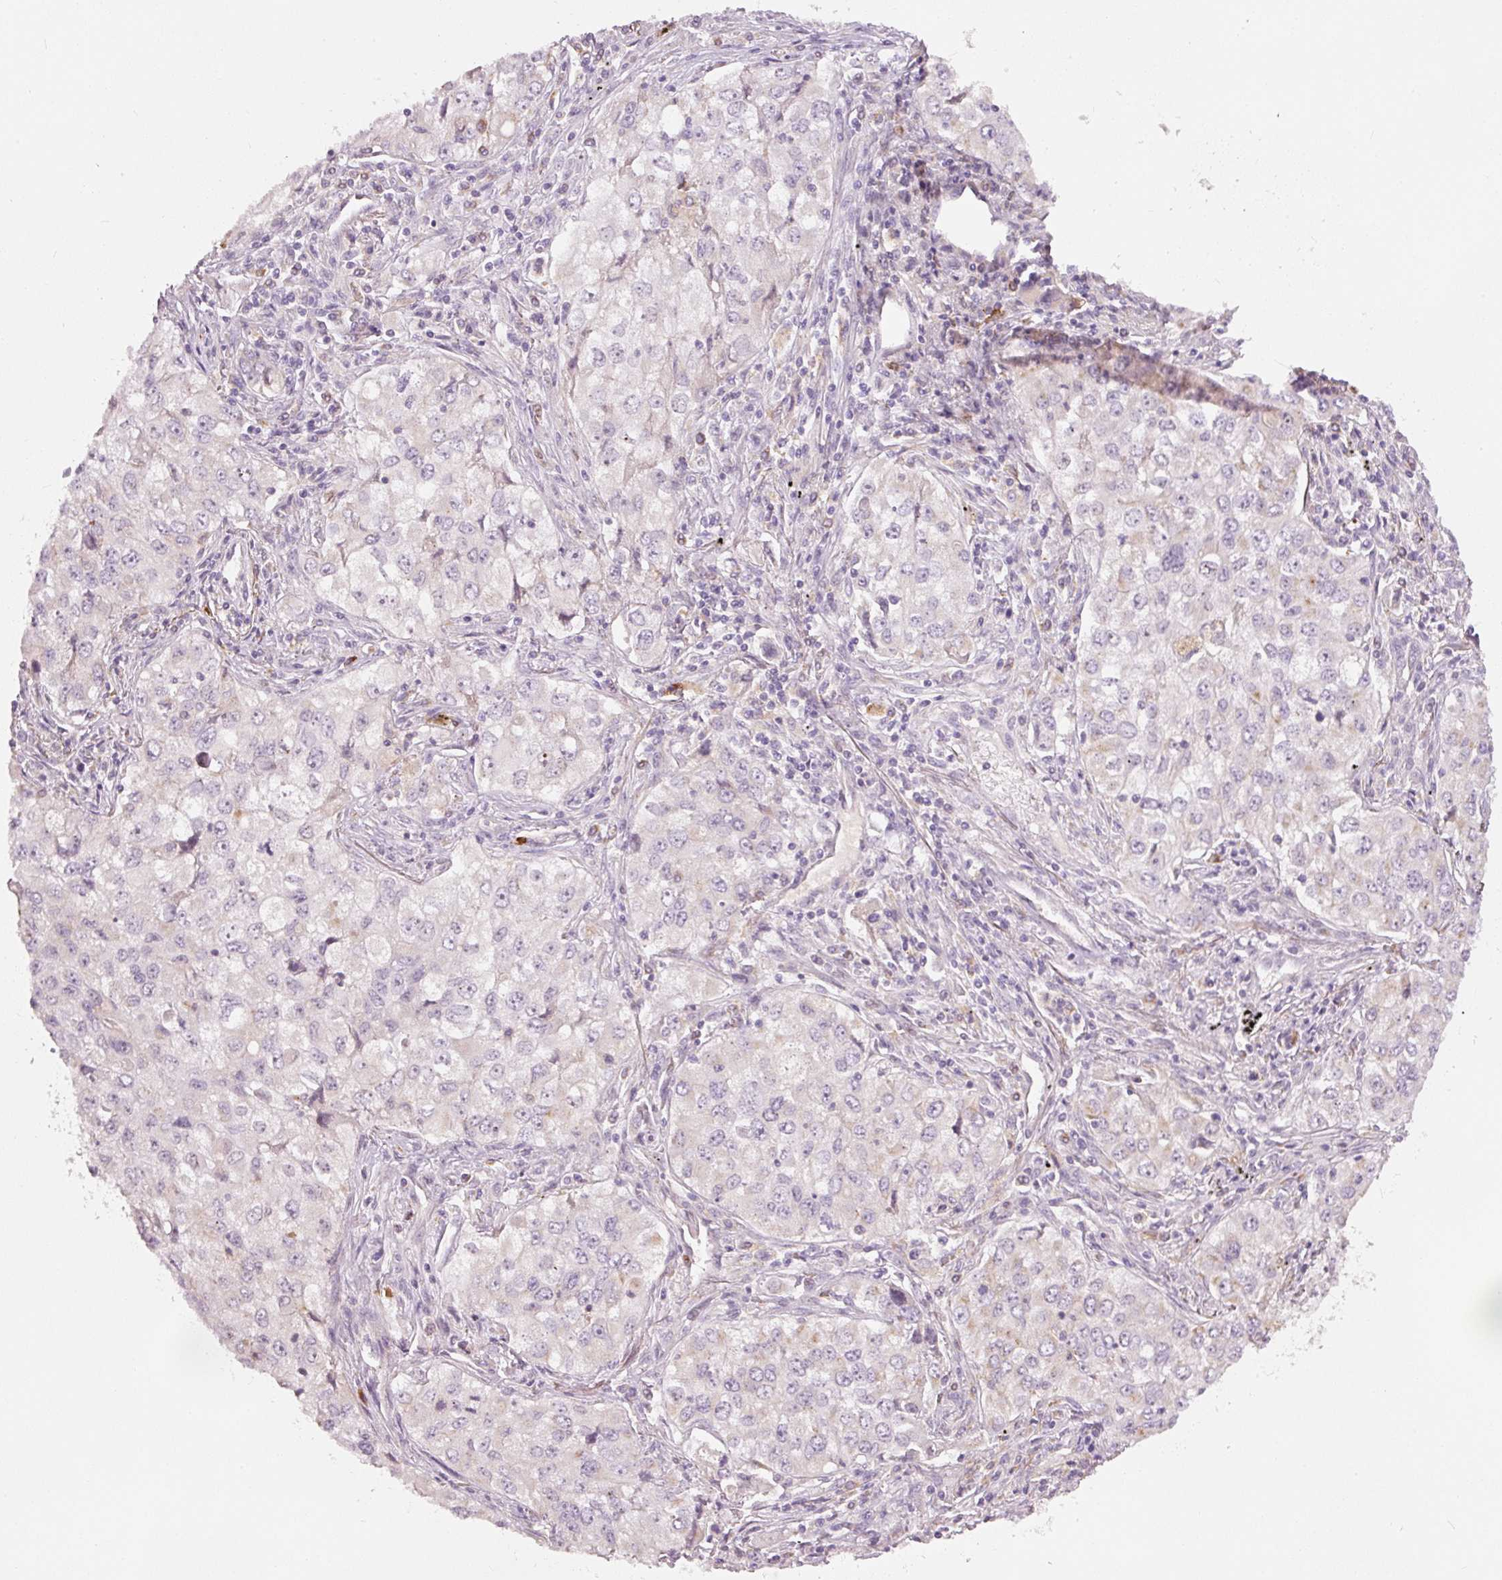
{"staining": {"intensity": "moderate", "quantity": "<25%", "location": "cytoplasmic/membranous"}, "tissue": "lung cancer", "cell_type": "Tumor cells", "image_type": "cancer", "snomed": [{"axis": "morphology", "description": "Adenocarcinoma, NOS"}, {"axis": "morphology", "description": "Adenocarcinoma, metastatic, NOS"}, {"axis": "topography", "description": "Lymph node"}, {"axis": "topography", "description": "Lung"}], "caption": "The photomicrograph reveals a brown stain indicating the presence of a protein in the cytoplasmic/membranous of tumor cells in lung cancer.", "gene": "KLHL21", "patient": {"sex": "female", "age": 42}}